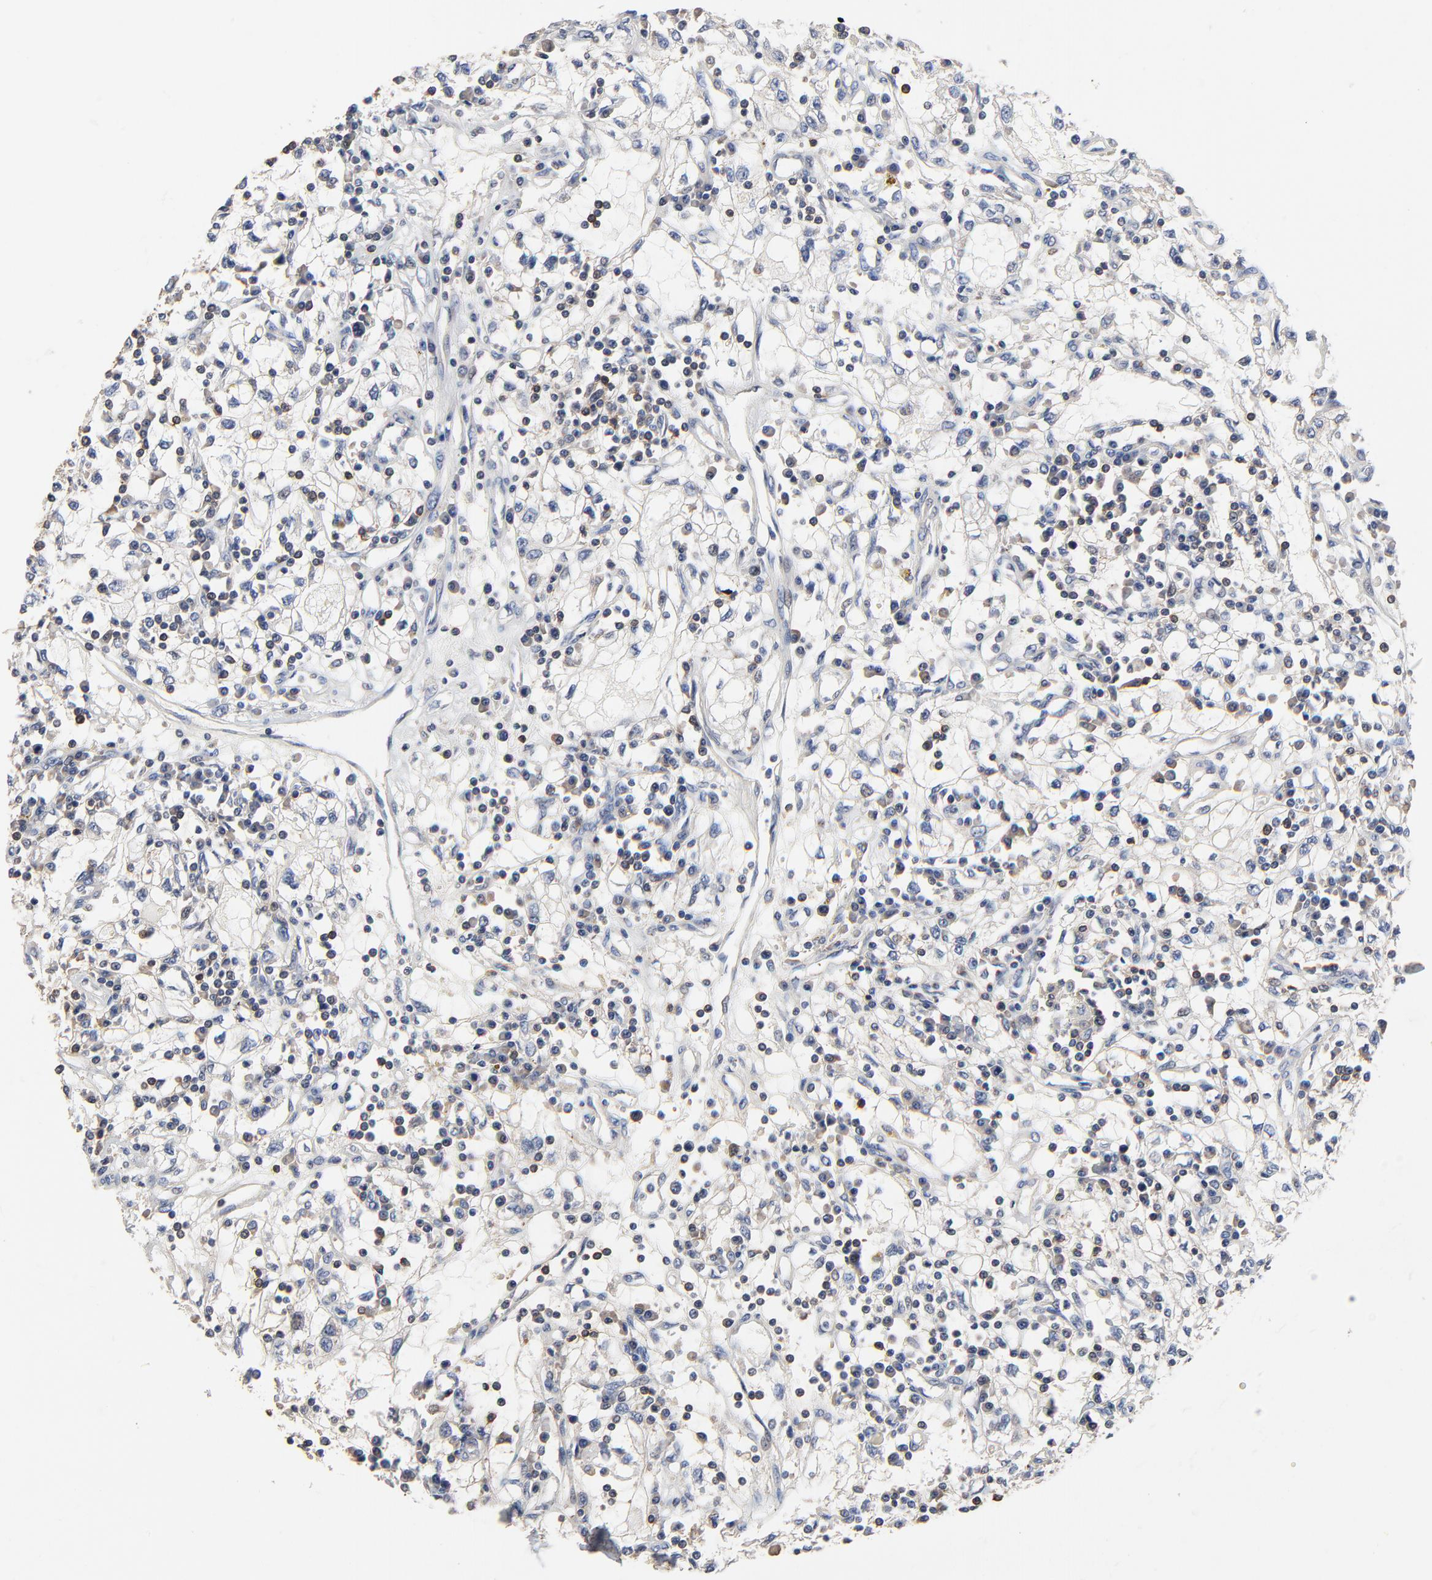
{"staining": {"intensity": "negative", "quantity": "none", "location": "none"}, "tissue": "renal cancer", "cell_type": "Tumor cells", "image_type": "cancer", "snomed": [{"axis": "morphology", "description": "Adenocarcinoma, NOS"}, {"axis": "topography", "description": "Kidney"}], "caption": "Immunohistochemistry (IHC) photomicrograph of neoplastic tissue: human renal adenocarcinoma stained with DAB (3,3'-diaminobenzidine) shows no significant protein expression in tumor cells. (Brightfield microscopy of DAB IHC at high magnification).", "gene": "SKAP1", "patient": {"sex": "male", "age": 82}}